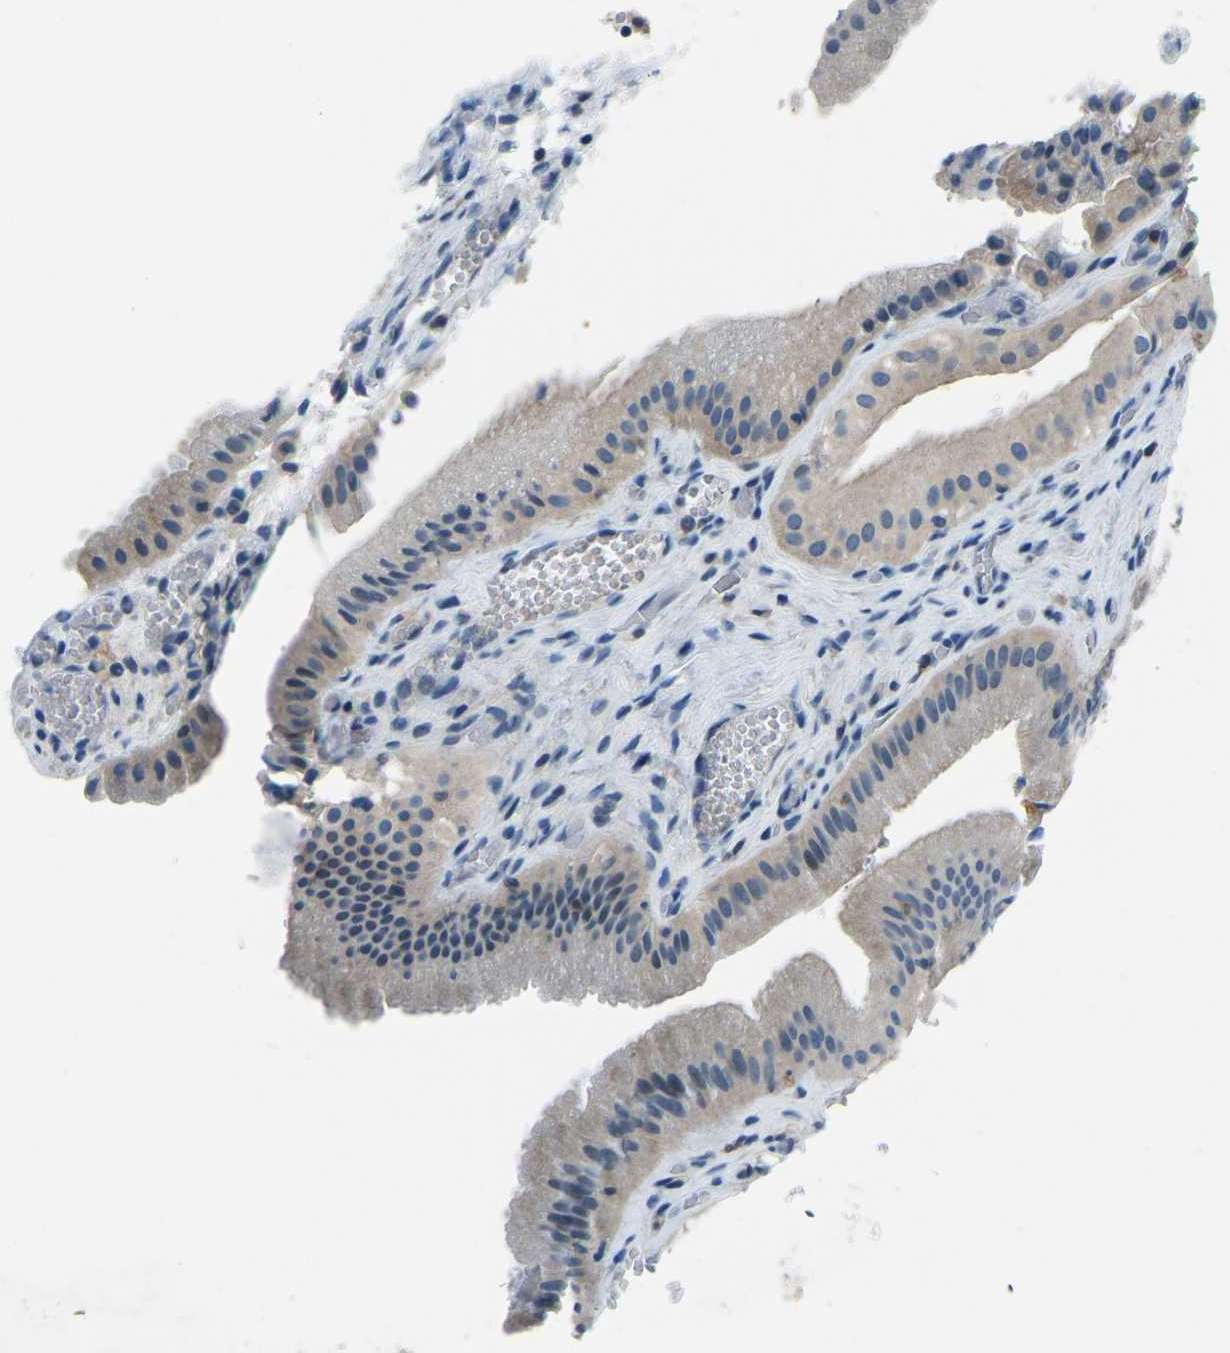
{"staining": {"intensity": "weak", "quantity": "25%-75%", "location": "cytoplasmic/membranous"}, "tissue": "gallbladder", "cell_type": "Glandular cells", "image_type": "normal", "snomed": [{"axis": "morphology", "description": "Normal tissue, NOS"}, {"axis": "topography", "description": "Gallbladder"}], "caption": "Brown immunohistochemical staining in unremarkable human gallbladder shows weak cytoplasmic/membranous staining in about 25%-75% of glandular cells.", "gene": "XIRP1", "patient": {"sex": "male", "age": 49}}